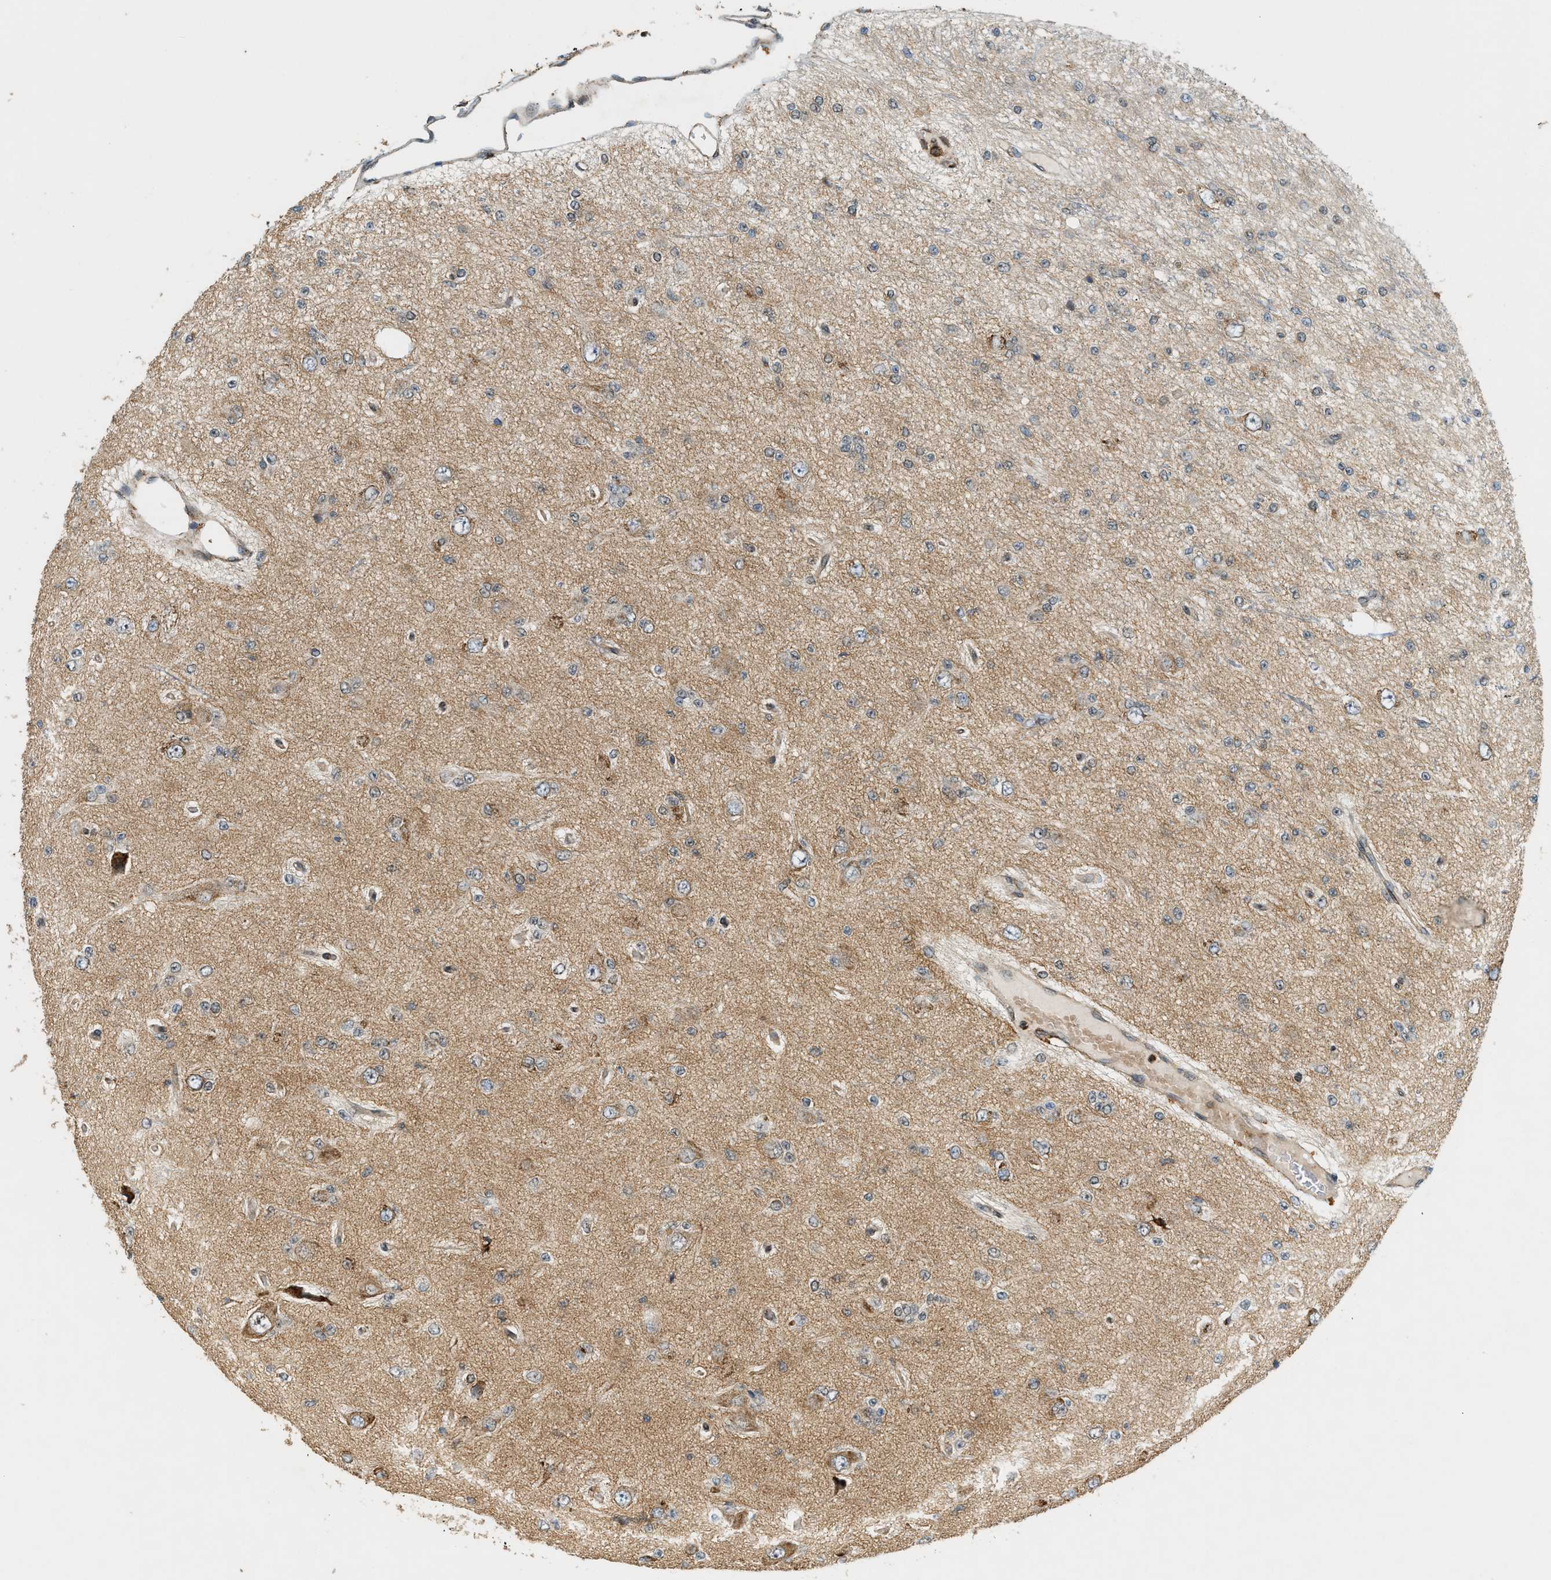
{"staining": {"intensity": "moderate", "quantity": "<25%", "location": "cytoplasmic/membranous"}, "tissue": "glioma", "cell_type": "Tumor cells", "image_type": "cancer", "snomed": [{"axis": "morphology", "description": "Glioma, malignant, Low grade"}, {"axis": "topography", "description": "Brain"}], "caption": "Immunohistochemistry (IHC) staining of malignant glioma (low-grade), which reveals low levels of moderate cytoplasmic/membranous positivity in approximately <25% of tumor cells indicating moderate cytoplasmic/membranous protein positivity. The staining was performed using DAB (brown) for protein detection and nuclei were counterstained in hematoxylin (blue).", "gene": "SEMA4D", "patient": {"sex": "male", "age": 38}}